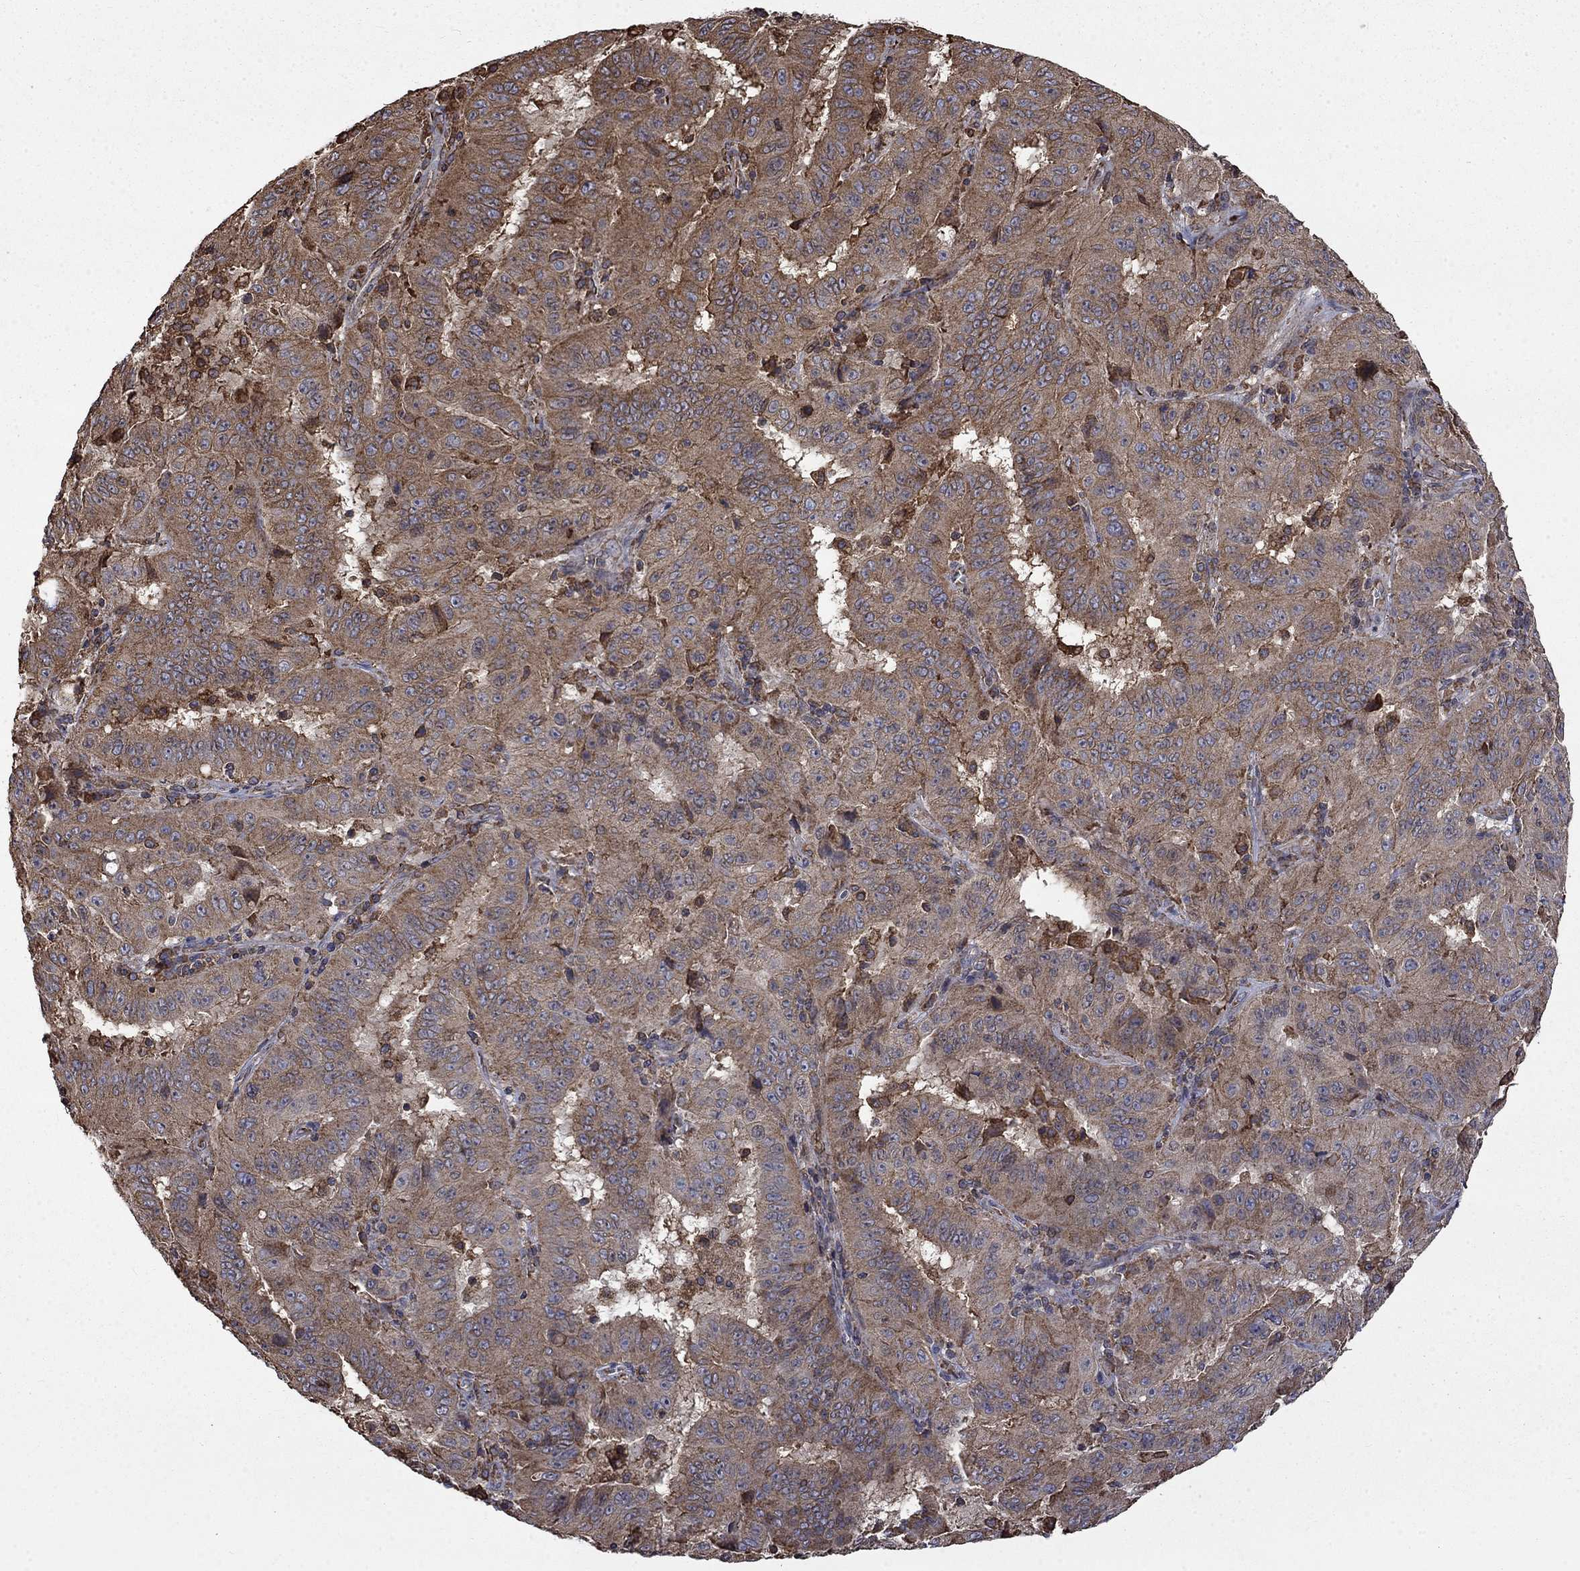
{"staining": {"intensity": "moderate", "quantity": "25%-75%", "location": "cytoplasmic/membranous"}, "tissue": "pancreatic cancer", "cell_type": "Tumor cells", "image_type": "cancer", "snomed": [{"axis": "morphology", "description": "Adenocarcinoma, NOS"}, {"axis": "topography", "description": "Pancreas"}], "caption": "A high-resolution image shows immunohistochemistry staining of pancreatic cancer (adenocarcinoma), which demonstrates moderate cytoplasmic/membranous staining in approximately 25%-75% of tumor cells.", "gene": "ESRRA", "patient": {"sex": "male", "age": 63}}